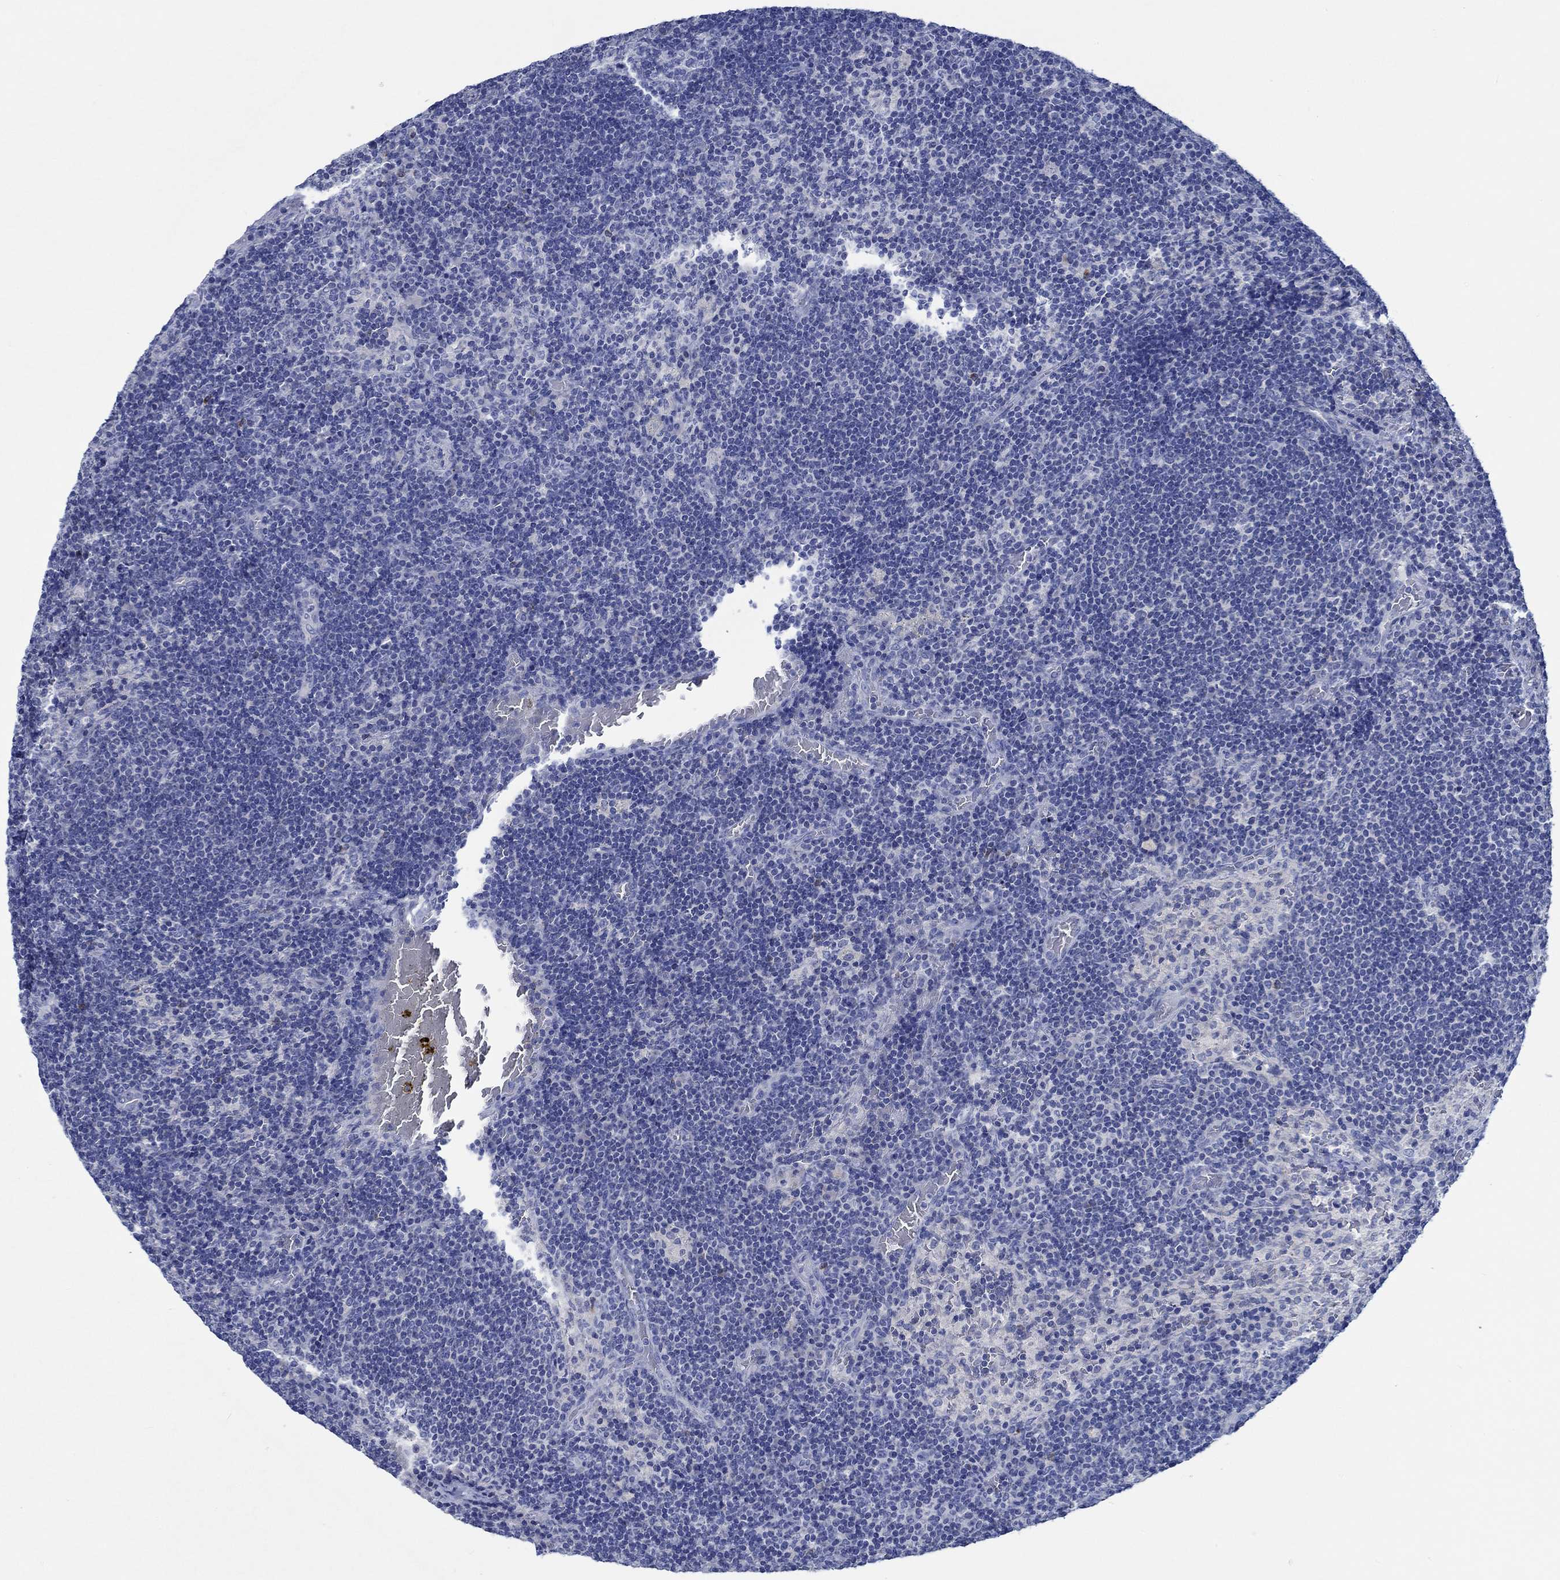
{"staining": {"intensity": "negative", "quantity": "none", "location": "none"}, "tissue": "lymph node", "cell_type": "Germinal center cells", "image_type": "normal", "snomed": [{"axis": "morphology", "description": "Normal tissue, NOS"}, {"axis": "topography", "description": "Lymph node"}], "caption": "IHC image of normal human lymph node stained for a protein (brown), which demonstrates no staining in germinal center cells. The staining was performed using DAB to visualize the protein expression in brown, while the nuclei were stained in blue with hematoxylin (Magnification: 20x).", "gene": "PTPRN2", "patient": {"sex": "male", "age": 63}}